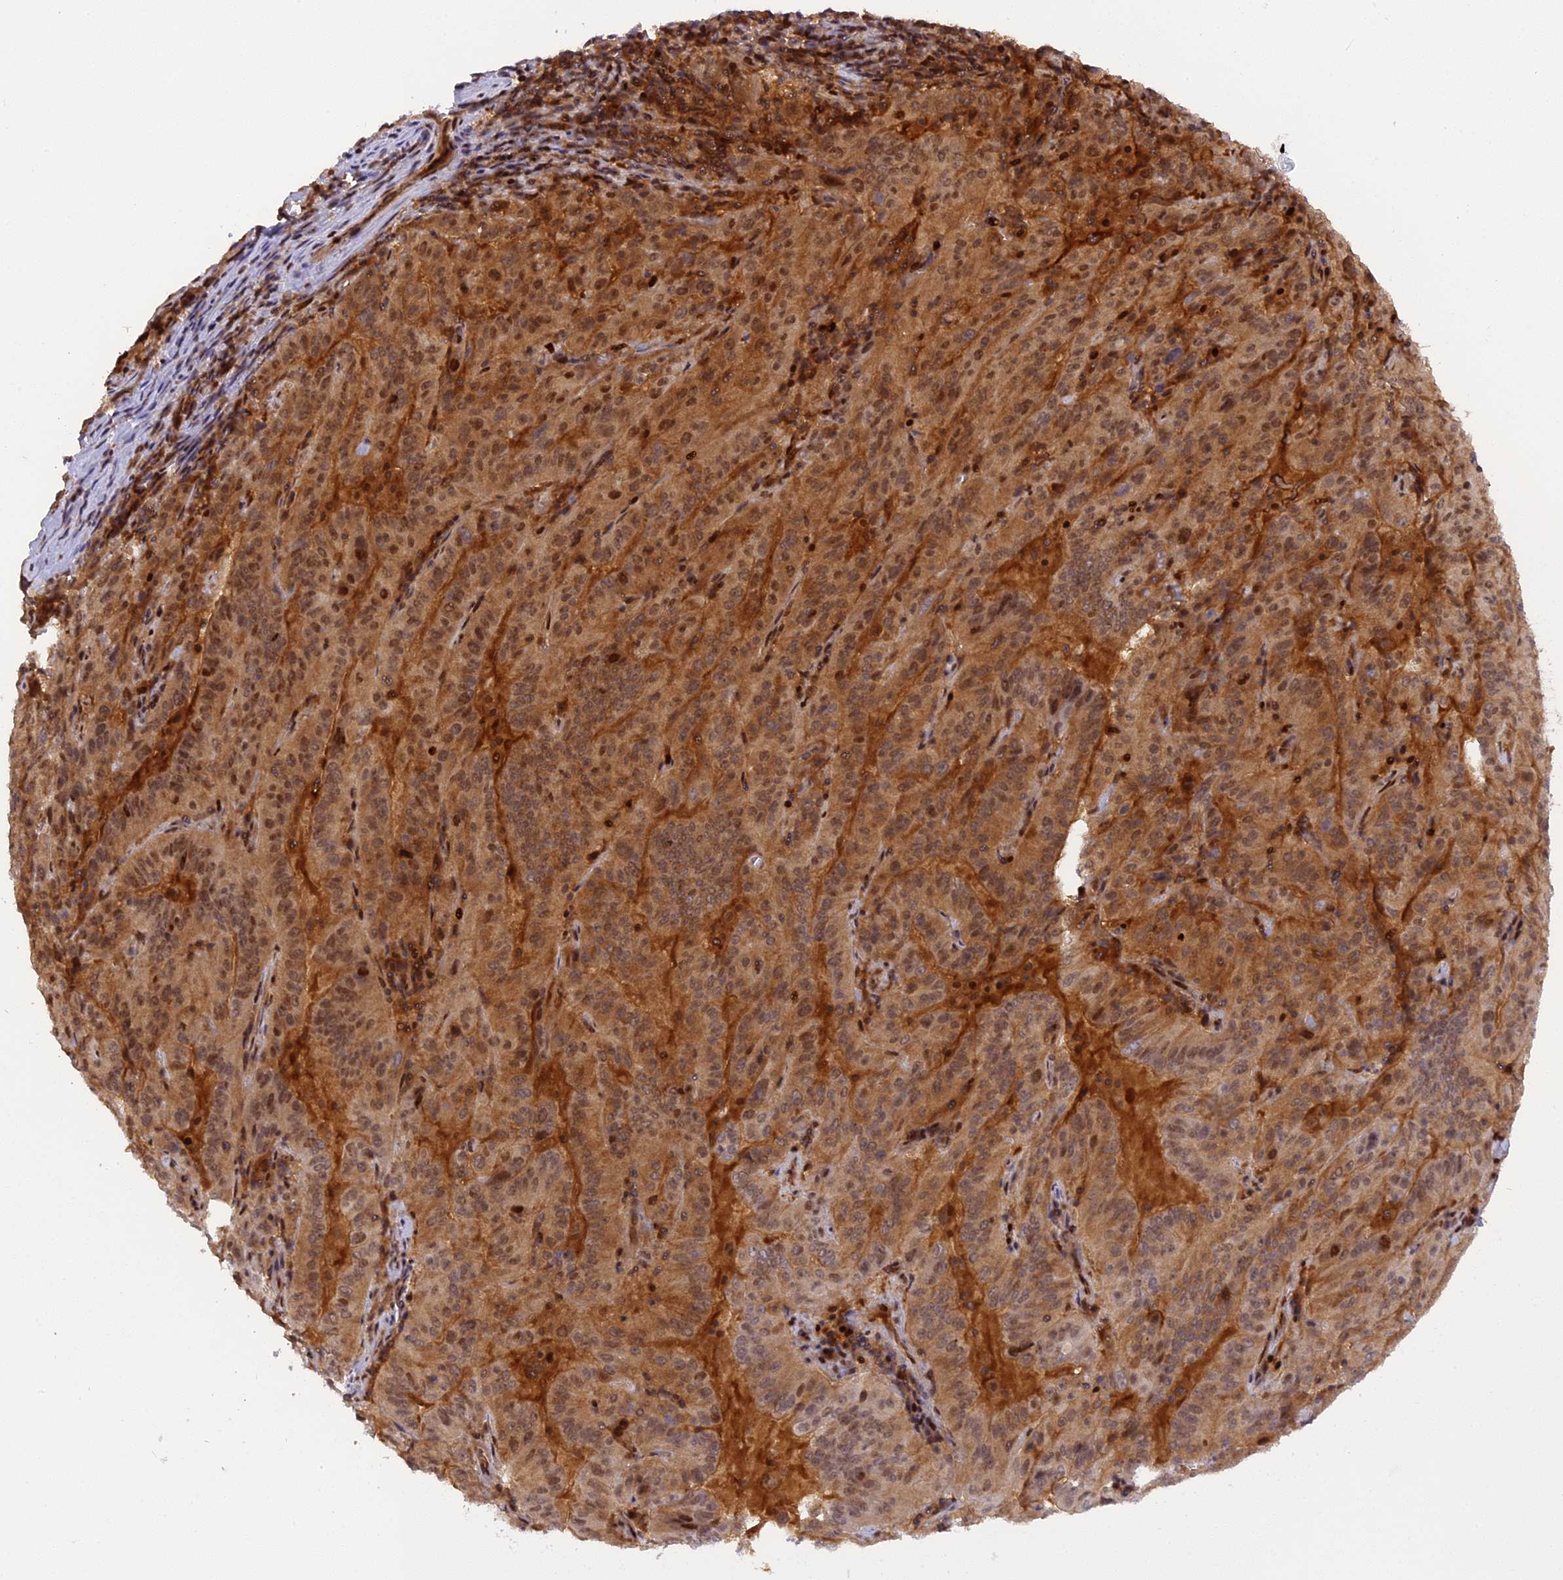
{"staining": {"intensity": "moderate", "quantity": ">75%", "location": "cytoplasmic/membranous,nuclear"}, "tissue": "pancreatic cancer", "cell_type": "Tumor cells", "image_type": "cancer", "snomed": [{"axis": "morphology", "description": "Adenocarcinoma, NOS"}, {"axis": "topography", "description": "Pancreas"}], "caption": "Immunohistochemical staining of pancreatic adenocarcinoma demonstrates medium levels of moderate cytoplasmic/membranous and nuclear protein positivity in about >75% of tumor cells.", "gene": "RABGGTA", "patient": {"sex": "male", "age": 63}}